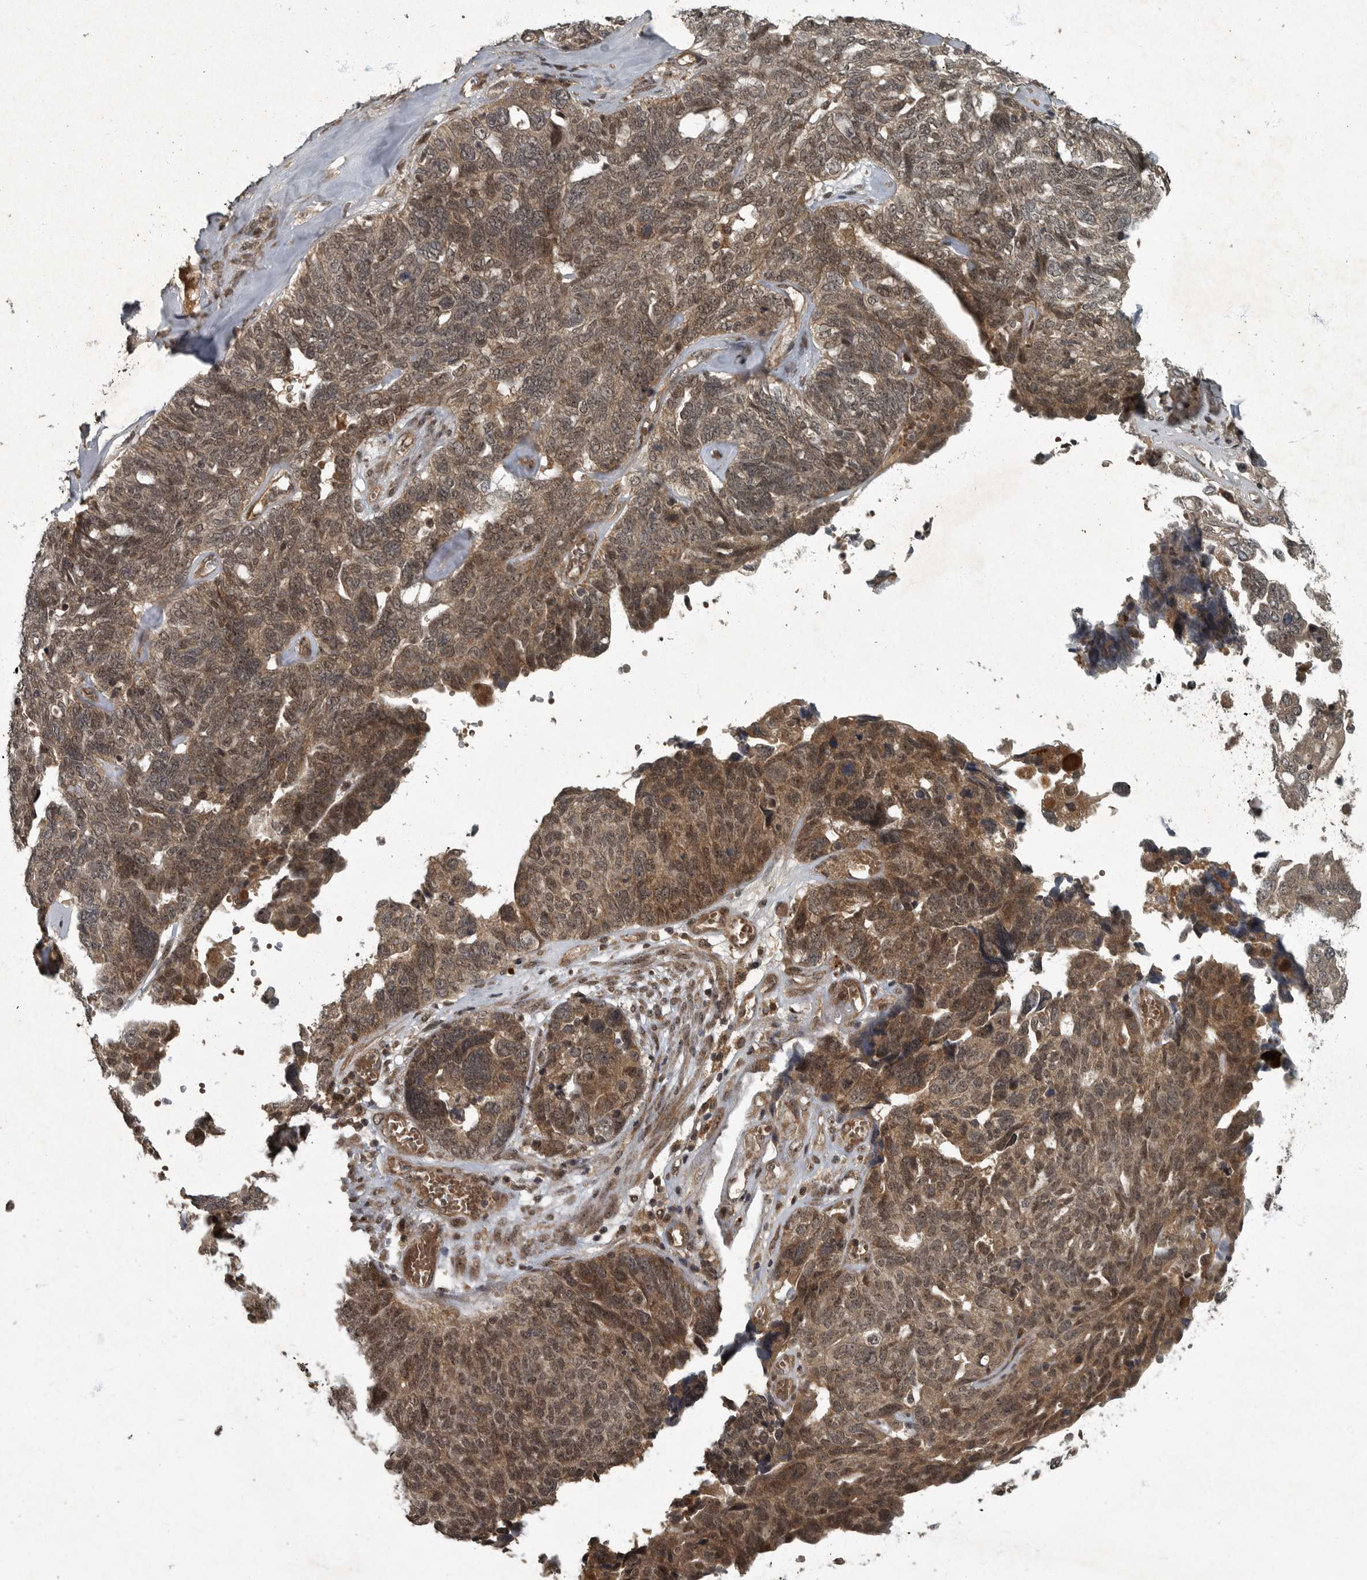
{"staining": {"intensity": "moderate", "quantity": ">75%", "location": "cytoplasmic/membranous,nuclear"}, "tissue": "ovarian cancer", "cell_type": "Tumor cells", "image_type": "cancer", "snomed": [{"axis": "morphology", "description": "Cystadenocarcinoma, serous, NOS"}, {"axis": "topography", "description": "Ovary"}], "caption": "The photomicrograph reveals staining of ovarian cancer (serous cystadenocarcinoma), revealing moderate cytoplasmic/membranous and nuclear protein positivity (brown color) within tumor cells. Nuclei are stained in blue.", "gene": "FOXO1", "patient": {"sex": "female", "age": 79}}